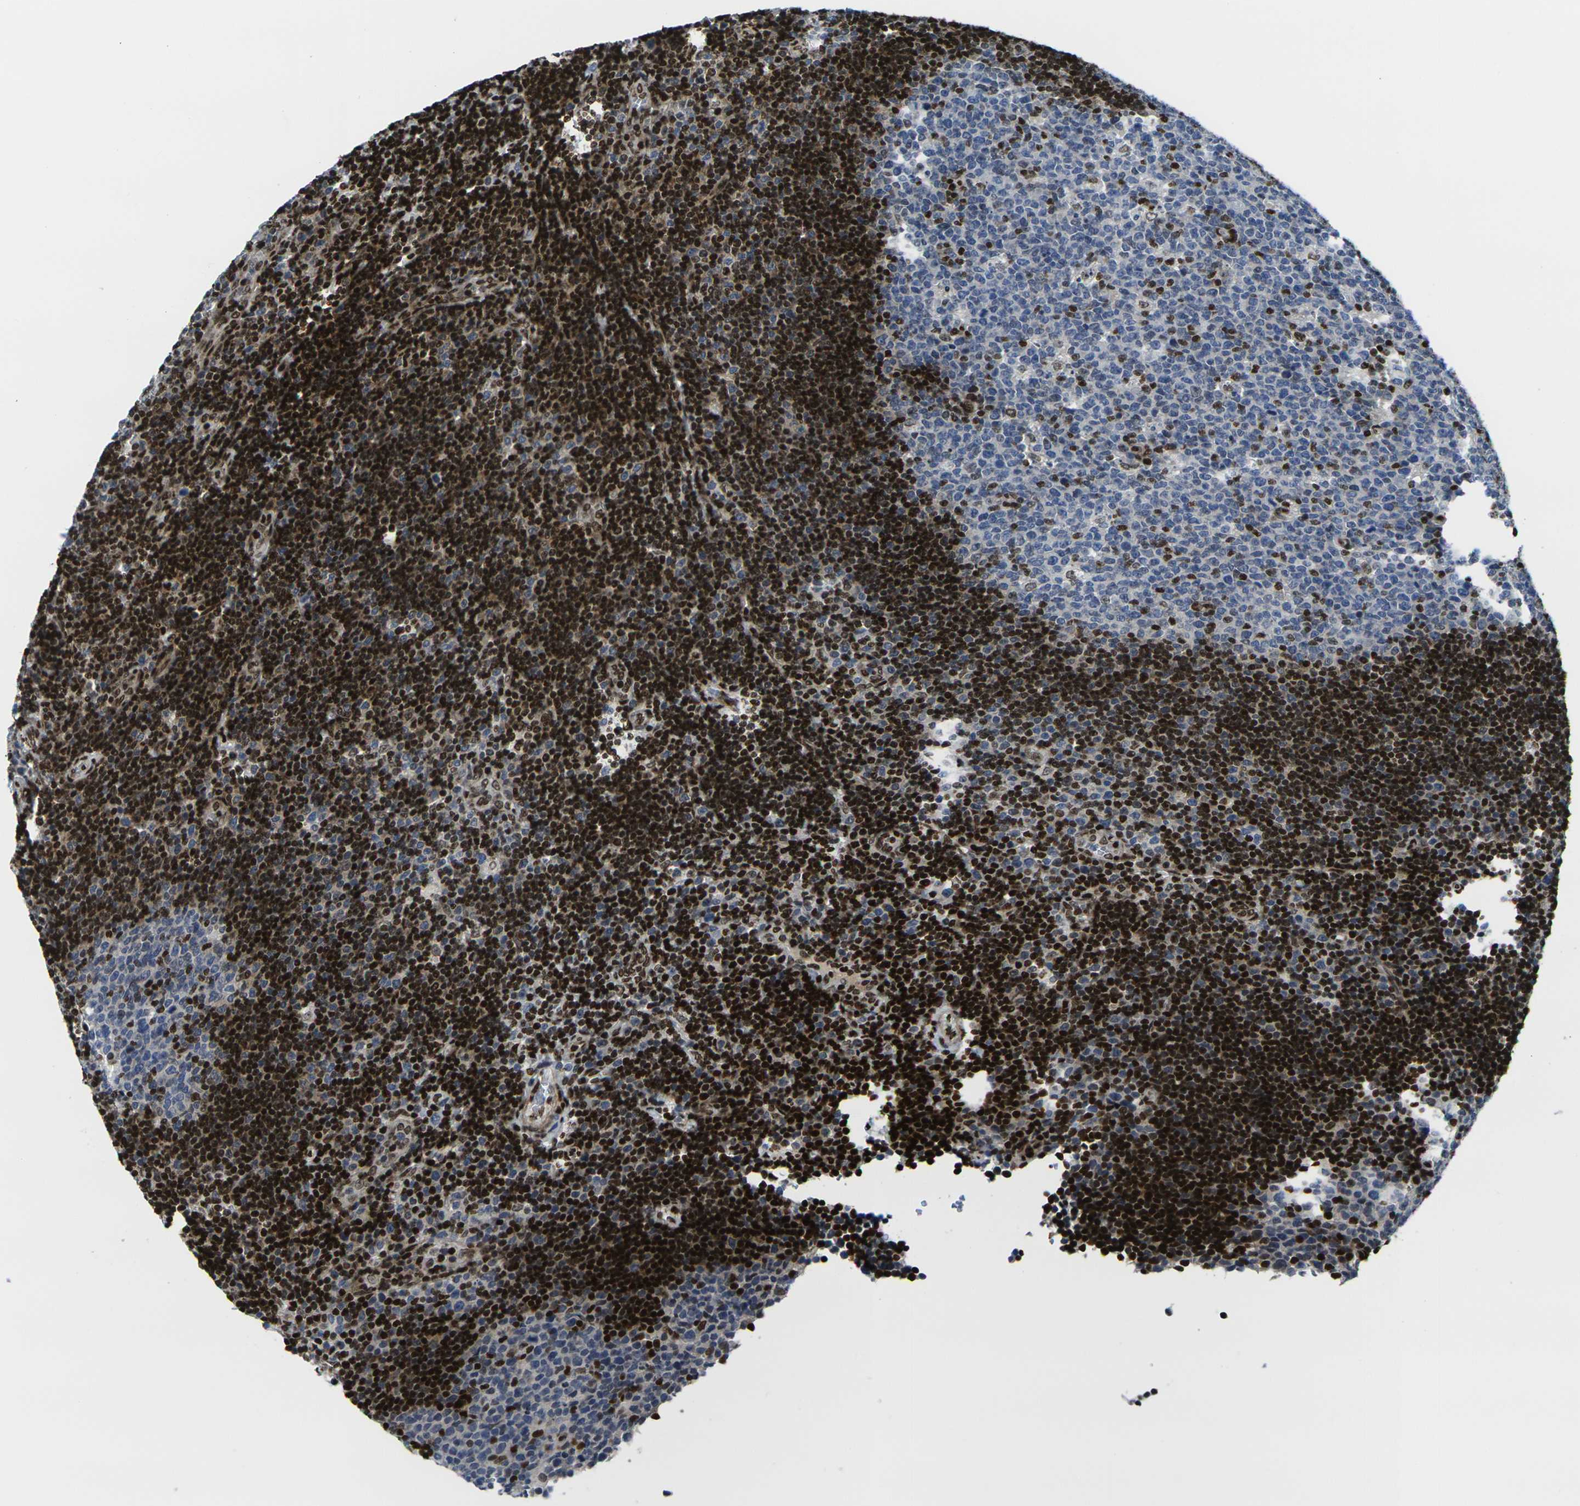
{"staining": {"intensity": "strong", "quantity": "25%-75%", "location": "nuclear"}, "tissue": "lymph node", "cell_type": "Germinal center cells", "image_type": "normal", "snomed": [{"axis": "morphology", "description": "Normal tissue, NOS"}, {"axis": "topography", "description": "Lymph node"}, {"axis": "topography", "description": "Salivary gland"}], "caption": "Approximately 25%-75% of germinal center cells in benign lymph node display strong nuclear protein positivity as visualized by brown immunohistochemical staining.", "gene": "H1", "patient": {"sex": "male", "age": 8}}